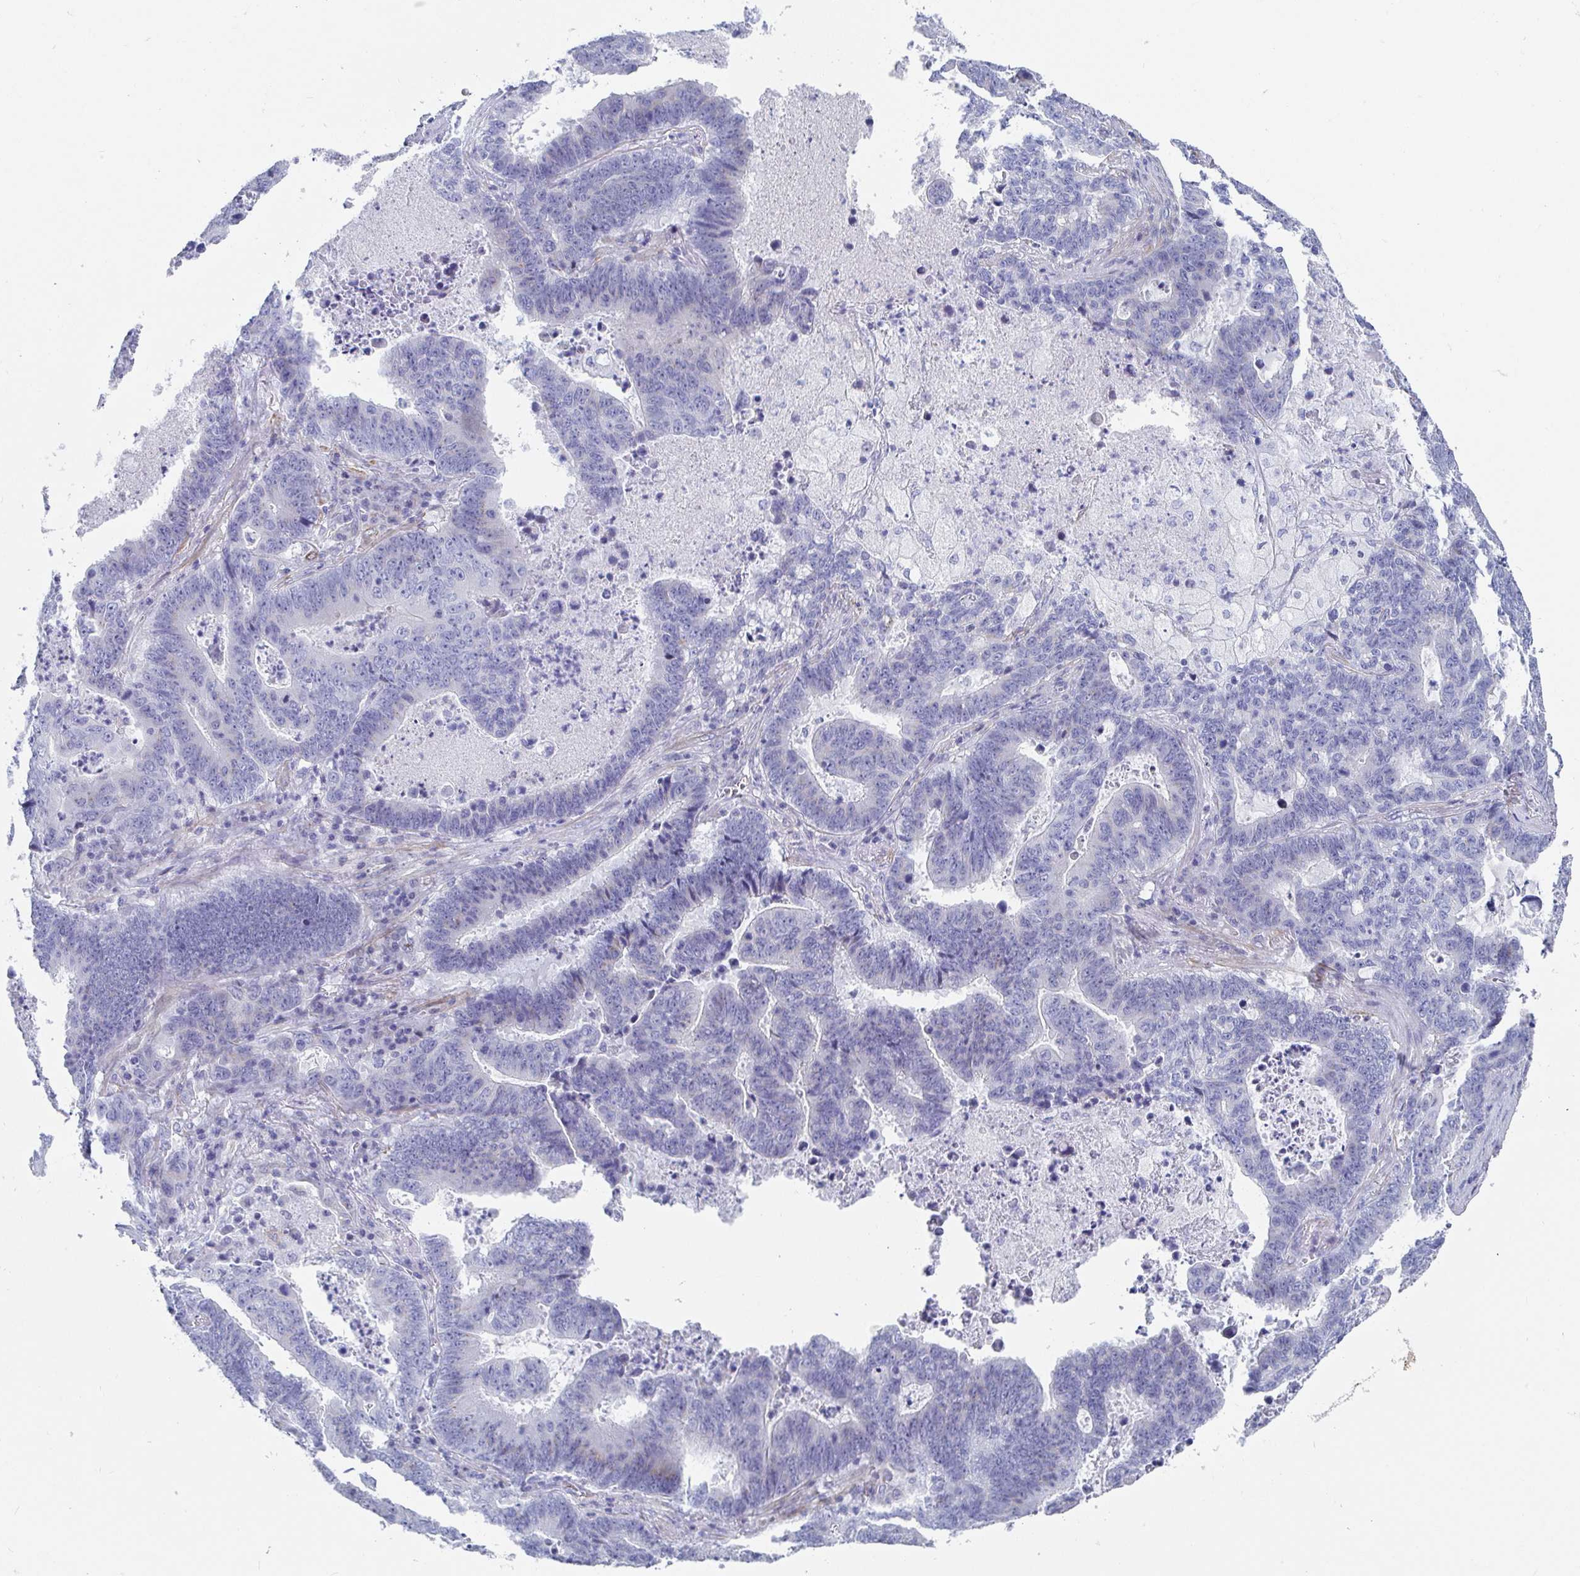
{"staining": {"intensity": "negative", "quantity": "none", "location": "none"}, "tissue": "lung cancer", "cell_type": "Tumor cells", "image_type": "cancer", "snomed": [{"axis": "morphology", "description": "Aneuploidy"}, {"axis": "morphology", "description": "Adenocarcinoma, NOS"}, {"axis": "morphology", "description": "Adenocarcinoma primary or metastatic"}, {"axis": "topography", "description": "Lung"}], "caption": "This is a histopathology image of IHC staining of lung cancer, which shows no positivity in tumor cells.", "gene": "ZFP82", "patient": {"sex": "female", "age": 75}}